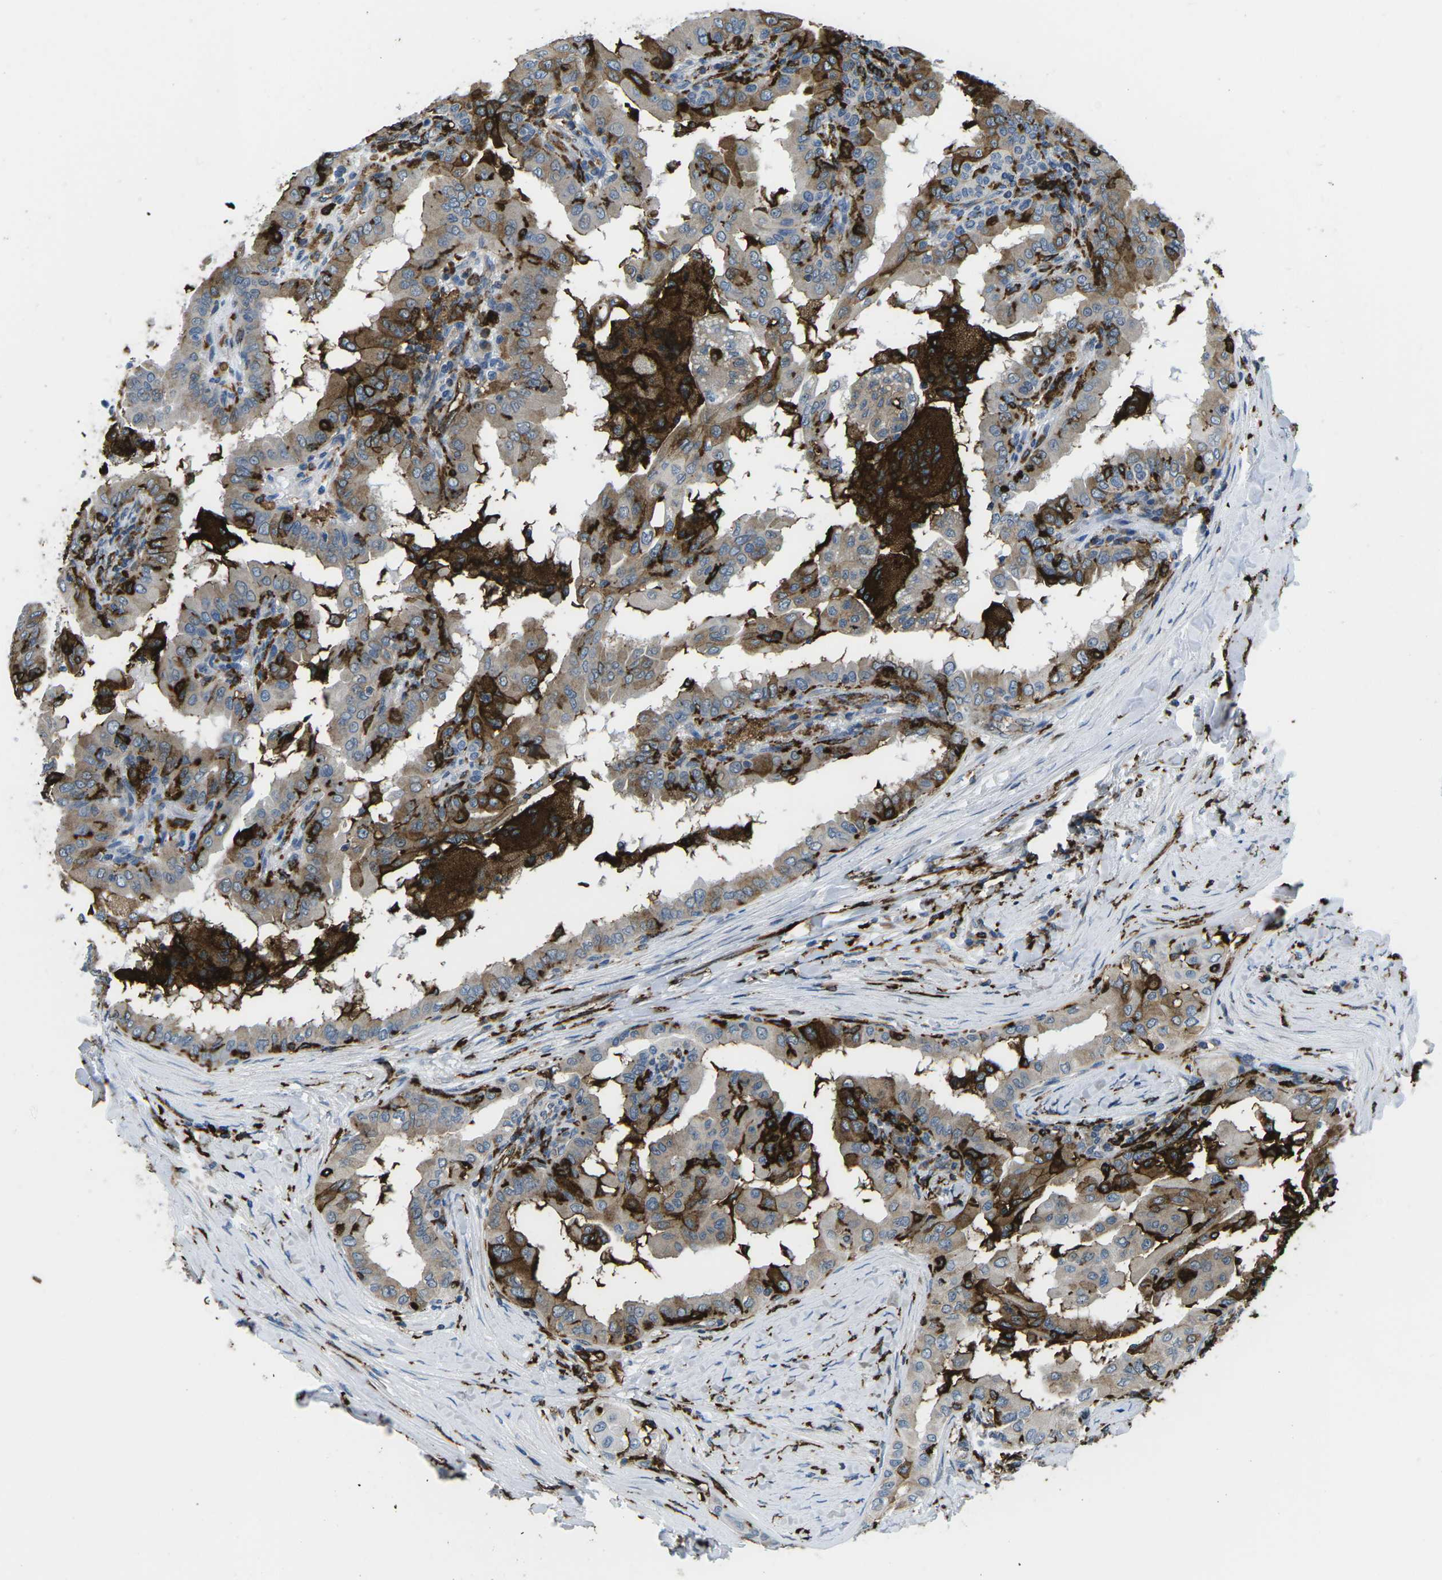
{"staining": {"intensity": "strong", "quantity": "25%-75%", "location": "cytoplasmic/membranous"}, "tissue": "thyroid cancer", "cell_type": "Tumor cells", "image_type": "cancer", "snomed": [{"axis": "morphology", "description": "Papillary adenocarcinoma, NOS"}, {"axis": "topography", "description": "Thyroid gland"}], "caption": "Immunohistochemical staining of human papillary adenocarcinoma (thyroid) shows high levels of strong cytoplasmic/membranous protein expression in approximately 25%-75% of tumor cells.", "gene": "PTPN1", "patient": {"sex": "male", "age": 33}}